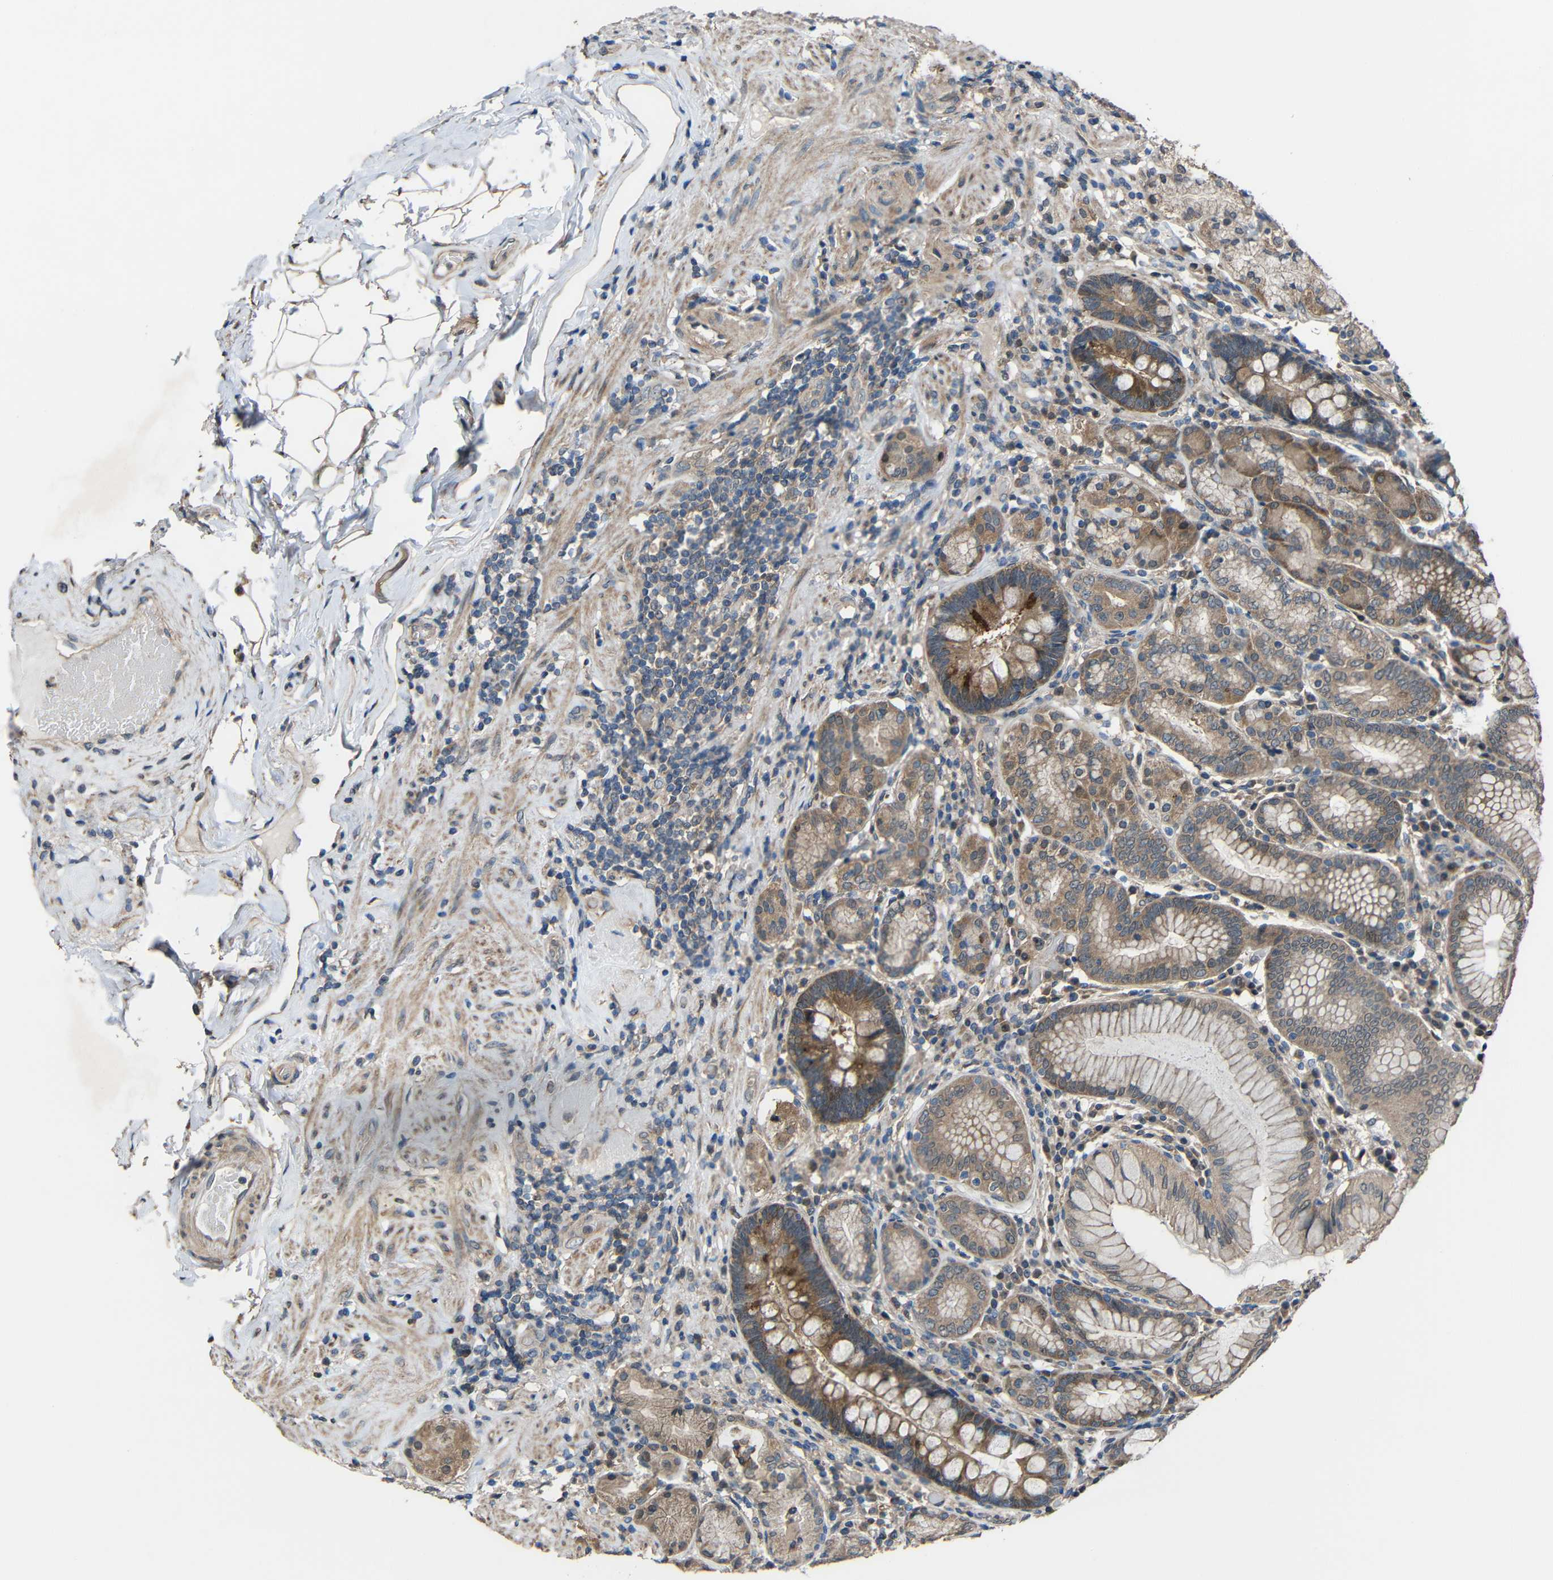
{"staining": {"intensity": "moderate", "quantity": ">75%", "location": "cytoplasmic/membranous"}, "tissue": "stomach", "cell_type": "Glandular cells", "image_type": "normal", "snomed": [{"axis": "morphology", "description": "Normal tissue, NOS"}, {"axis": "topography", "description": "Stomach, lower"}], "caption": "Human stomach stained with a protein marker exhibits moderate staining in glandular cells.", "gene": "CHST9", "patient": {"sex": "female", "age": 76}}